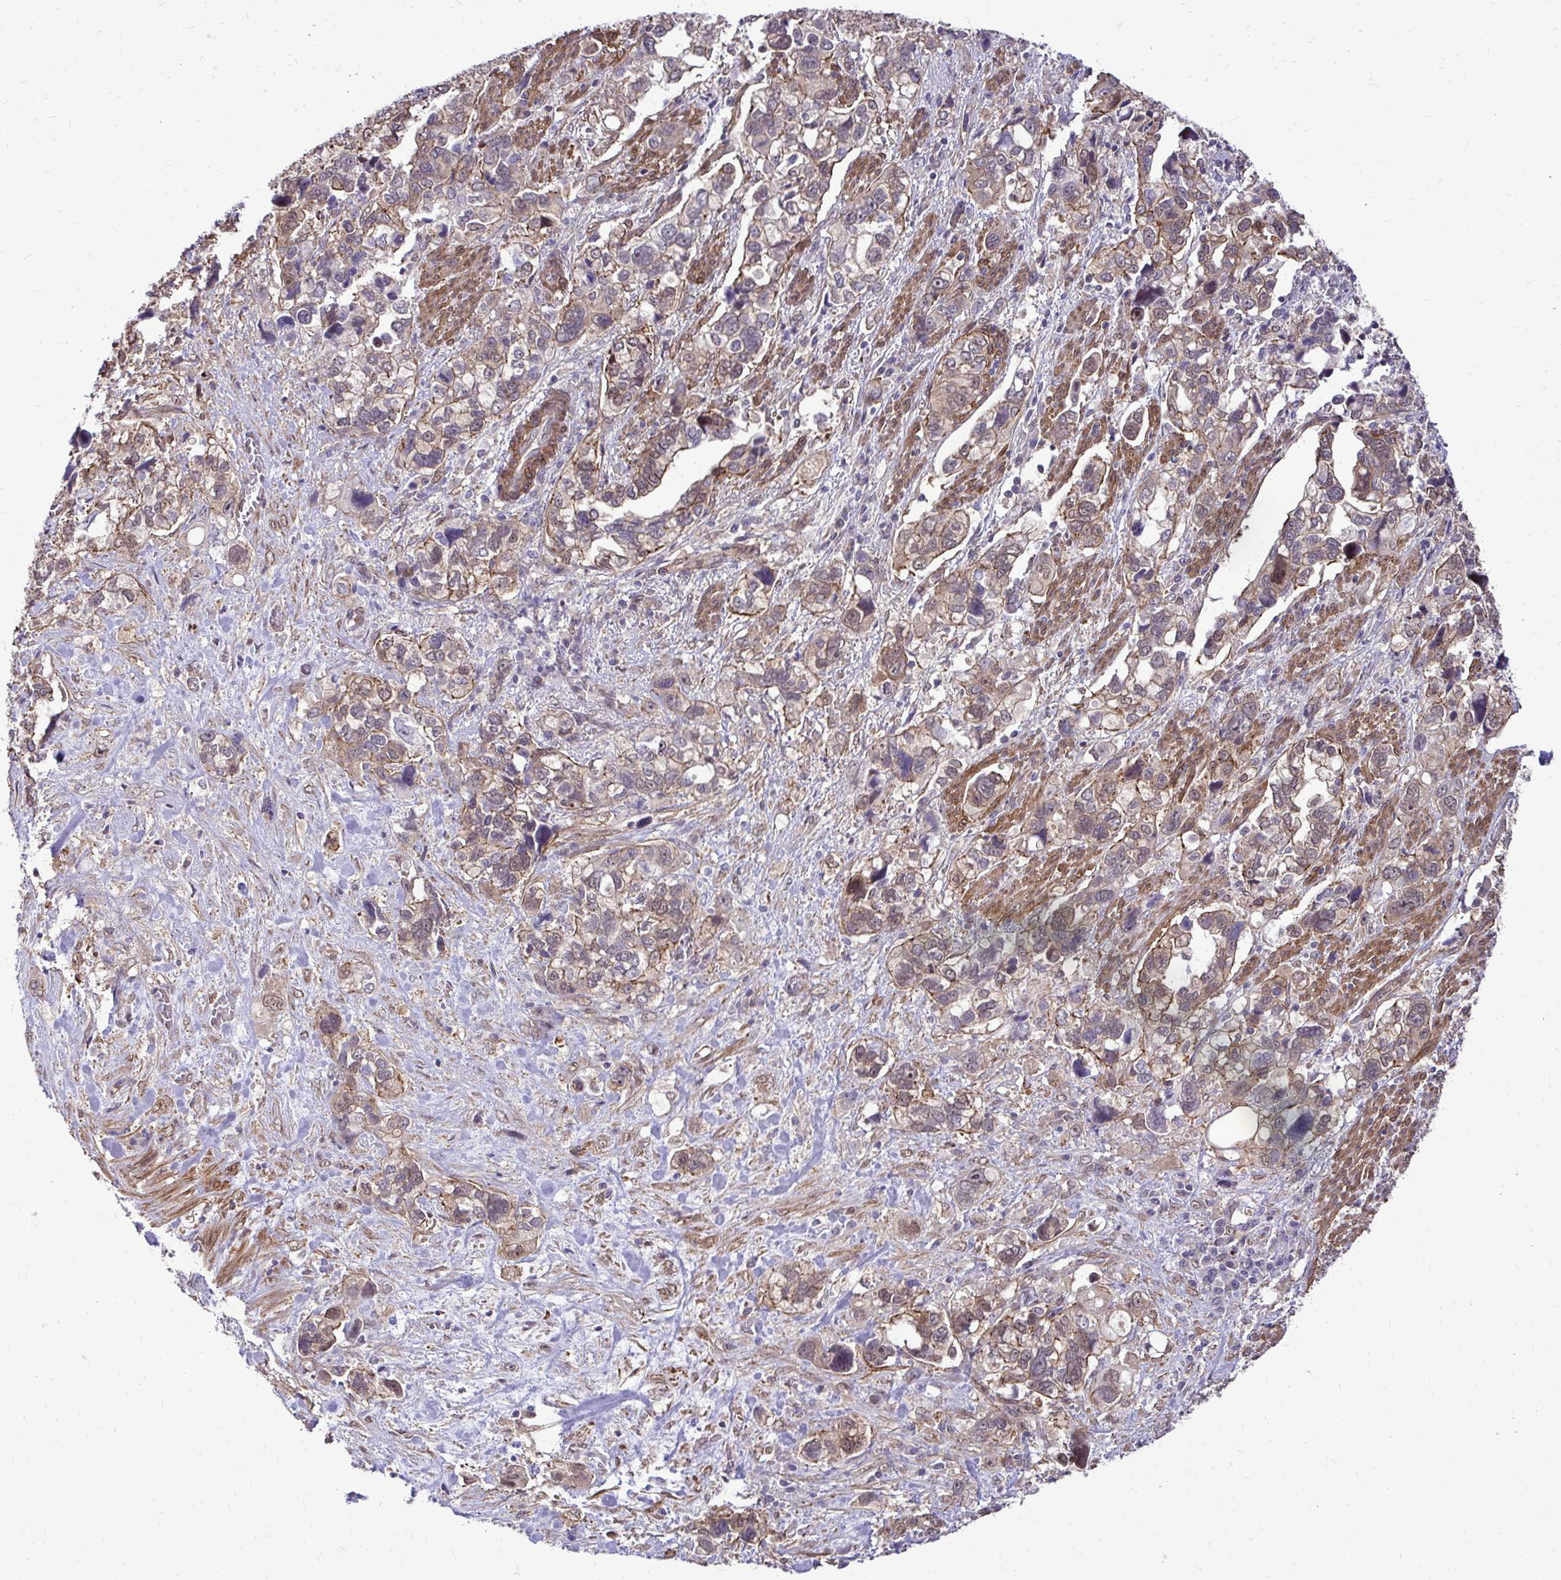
{"staining": {"intensity": "moderate", "quantity": ">75%", "location": "cytoplasmic/membranous"}, "tissue": "stomach cancer", "cell_type": "Tumor cells", "image_type": "cancer", "snomed": [{"axis": "morphology", "description": "Adenocarcinoma, NOS"}, {"axis": "topography", "description": "Stomach, upper"}], "caption": "DAB immunohistochemical staining of adenocarcinoma (stomach) displays moderate cytoplasmic/membranous protein positivity in approximately >75% of tumor cells.", "gene": "TRIP6", "patient": {"sex": "female", "age": 81}}